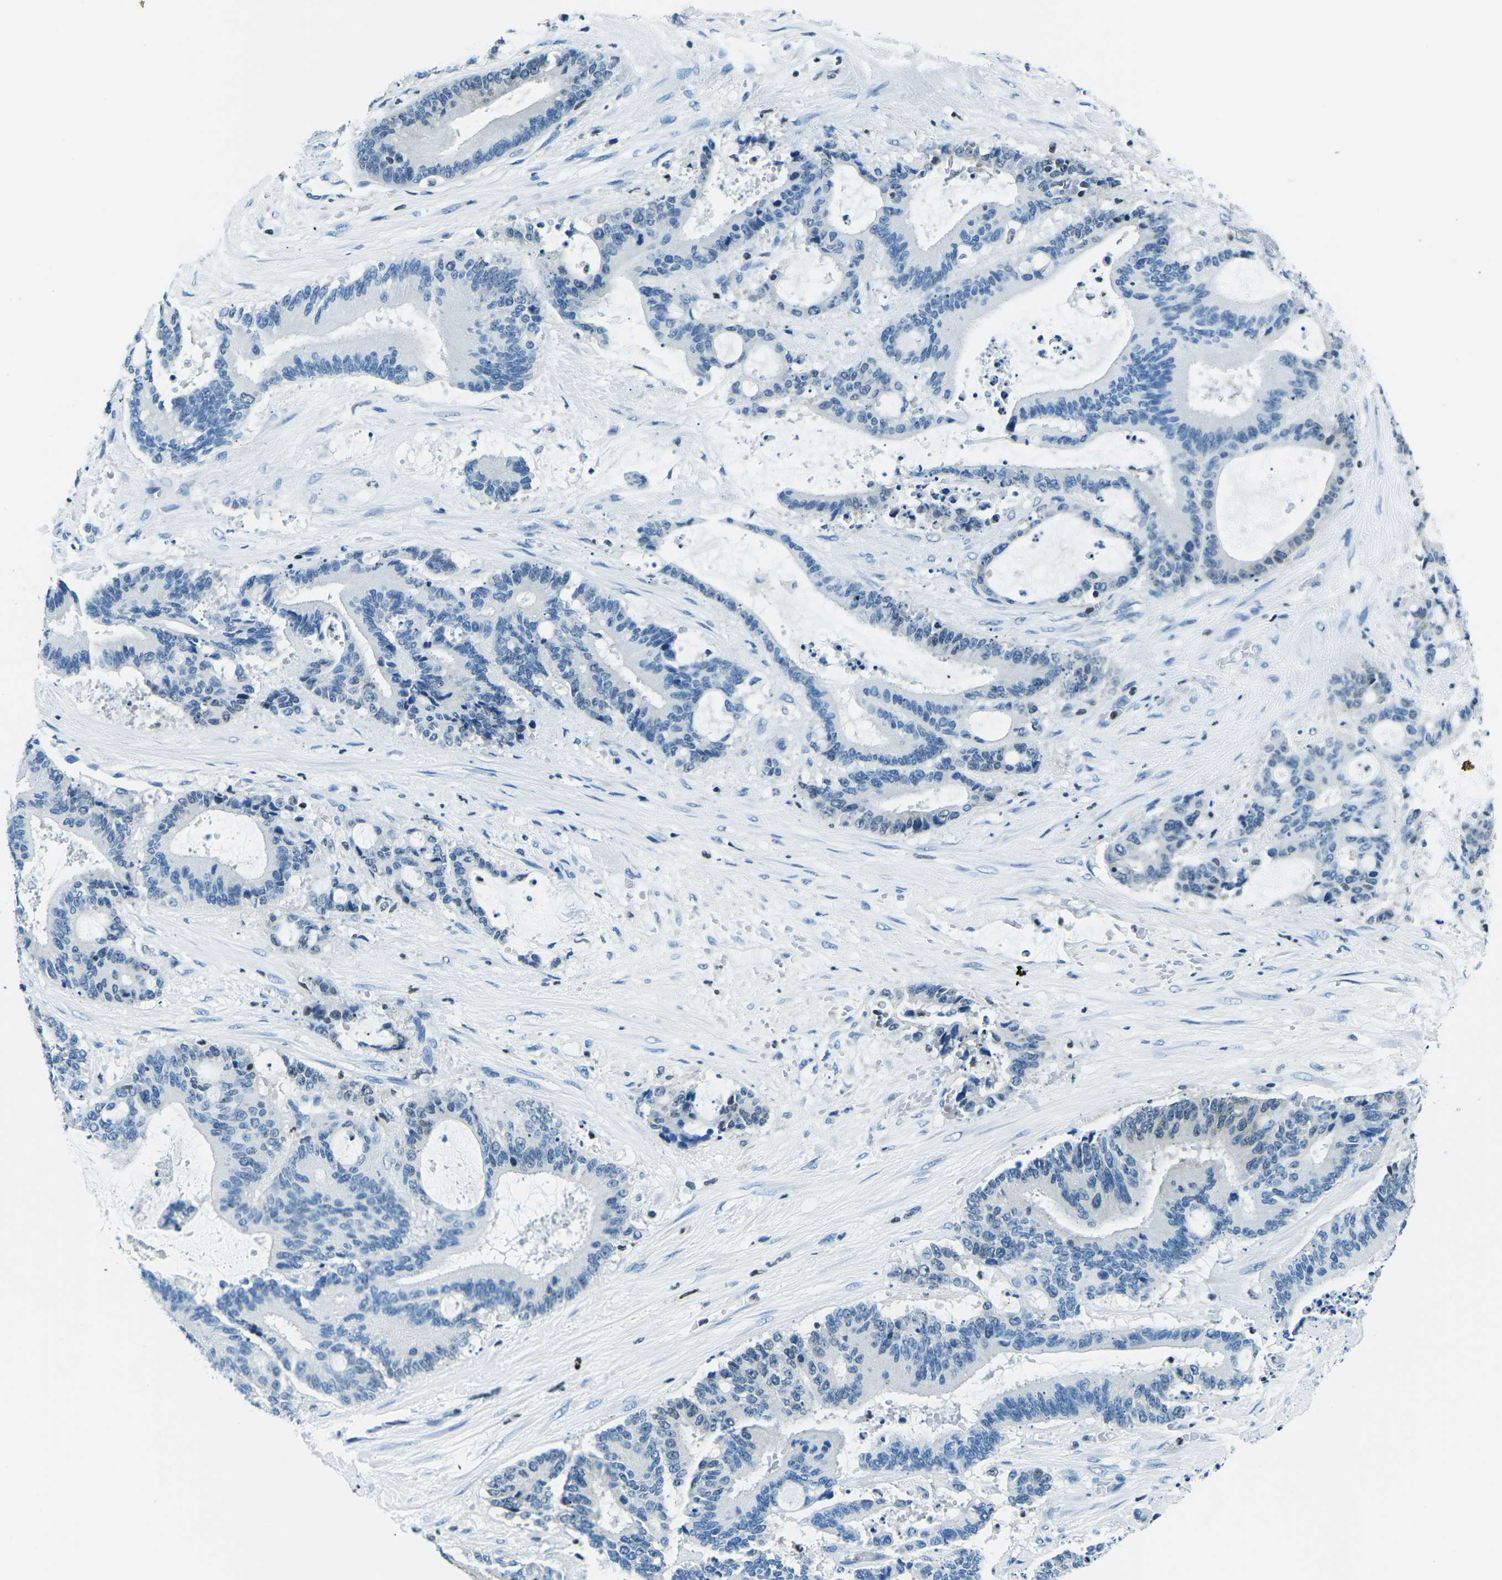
{"staining": {"intensity": "negative", "quantity": "none", "location": "none"}, "tissue": "liver cancer", "cell_type": "Tumor cells", "image_type": "cancer", "snomed": [{"axis": "morphology", "description": "Normal tissue, NOS"}, {"axis": "morphology", "description": "Cholangiocarcinoma"}, {"axis": "topography", "description": "Liver"}, {"axis": "topography", "description": "Peripheral nerve tissue"}], "caption": "DAB (3,3'-diaminobenzidine) immunohistochemical staining of liver cancer (cholangiocarcinoma) displays no significant staining in tumor cells.", "gene": "CELF2", "patient": {"sex": "female", "age": 73}}